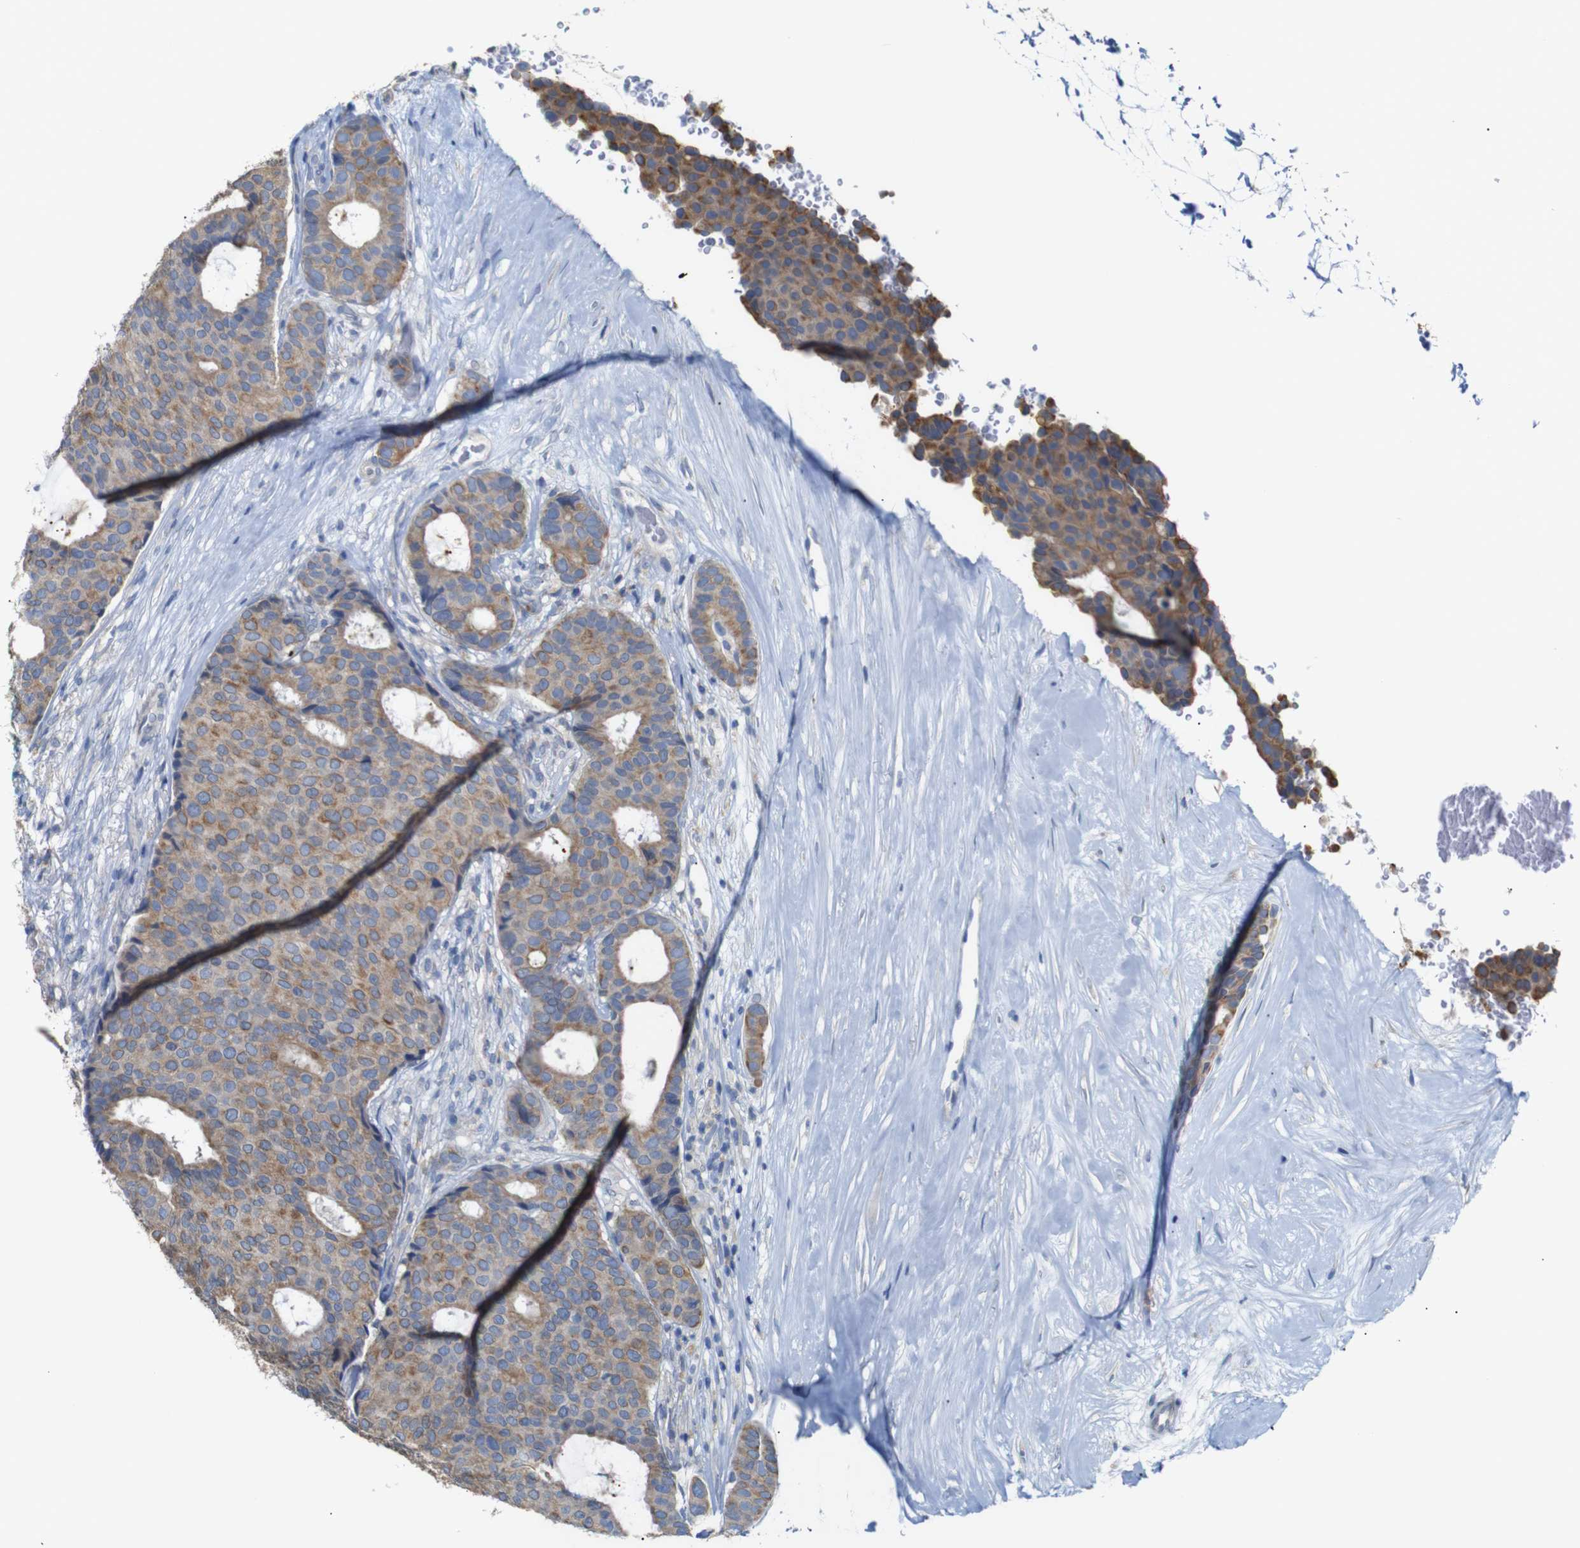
{"staining": {"intensity": "moderate", "quantity": ">75%", "location": "cytoplasmic/membranous"}, "tissue": "breast cancer", "cell_type": "Tumor cells", "image_type": "cancer", "snomed": [{"axis": "morphology", "description": "Duct carcinoma"}, {"axis": "topography", "description": "Breast"}], "caption": "Immunohistochemical staining of infiltrating ductal carcinoma (breast) demonstrates moderate cytoplasmic/membranous protein positivity in about >75% of tumor cells. The staining is performed using DAB (3,3'-diaminobenzidine) brown chromogen to label protein expression. The nuclei are counter-stained blue using hematoxylin.", "gene": "ALOX15", "patient": {"sex": "female", "age": 75}}